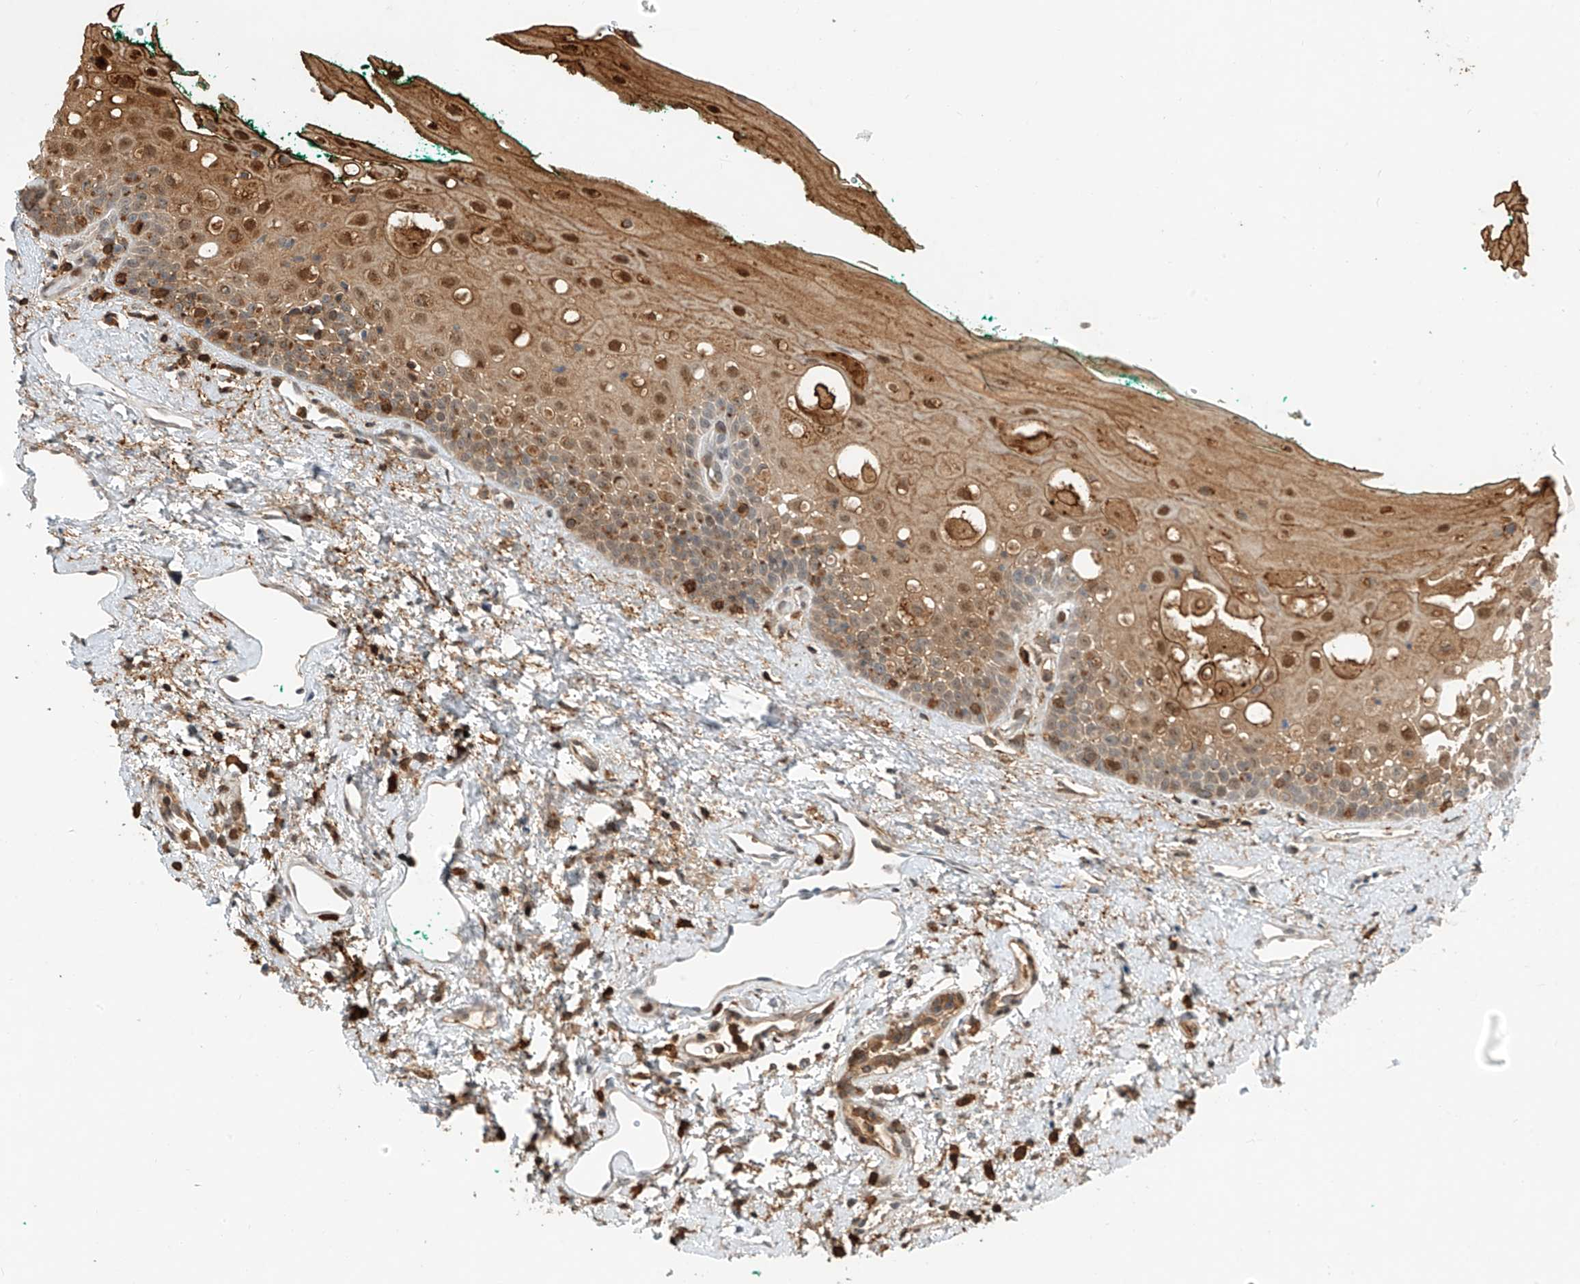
{"staining": {"intensity": "moderate", "quantity": "25%-75%", "location": "cytoplasmic/membranous,nuclear"}, "tissue": "oral mucosa", "cell_type": "Squamous epithelial cells", "image_type": "normal", "snomed": [{"axis": "morphology", "description": "Normal tissue, NOS"}, {"axis": "topography", "description": "Oral tissue"}], "caption": "IHC image of unremarkable human oral mucosa stained for a protein (brown), which demonstrates medium levels of moderate cytoplasmic/membranous,nuclear staining in about 25%-75% of squamous epithelial cells.", "gene": "CEP162", "patient": {"sex": "female", "age": 70}}